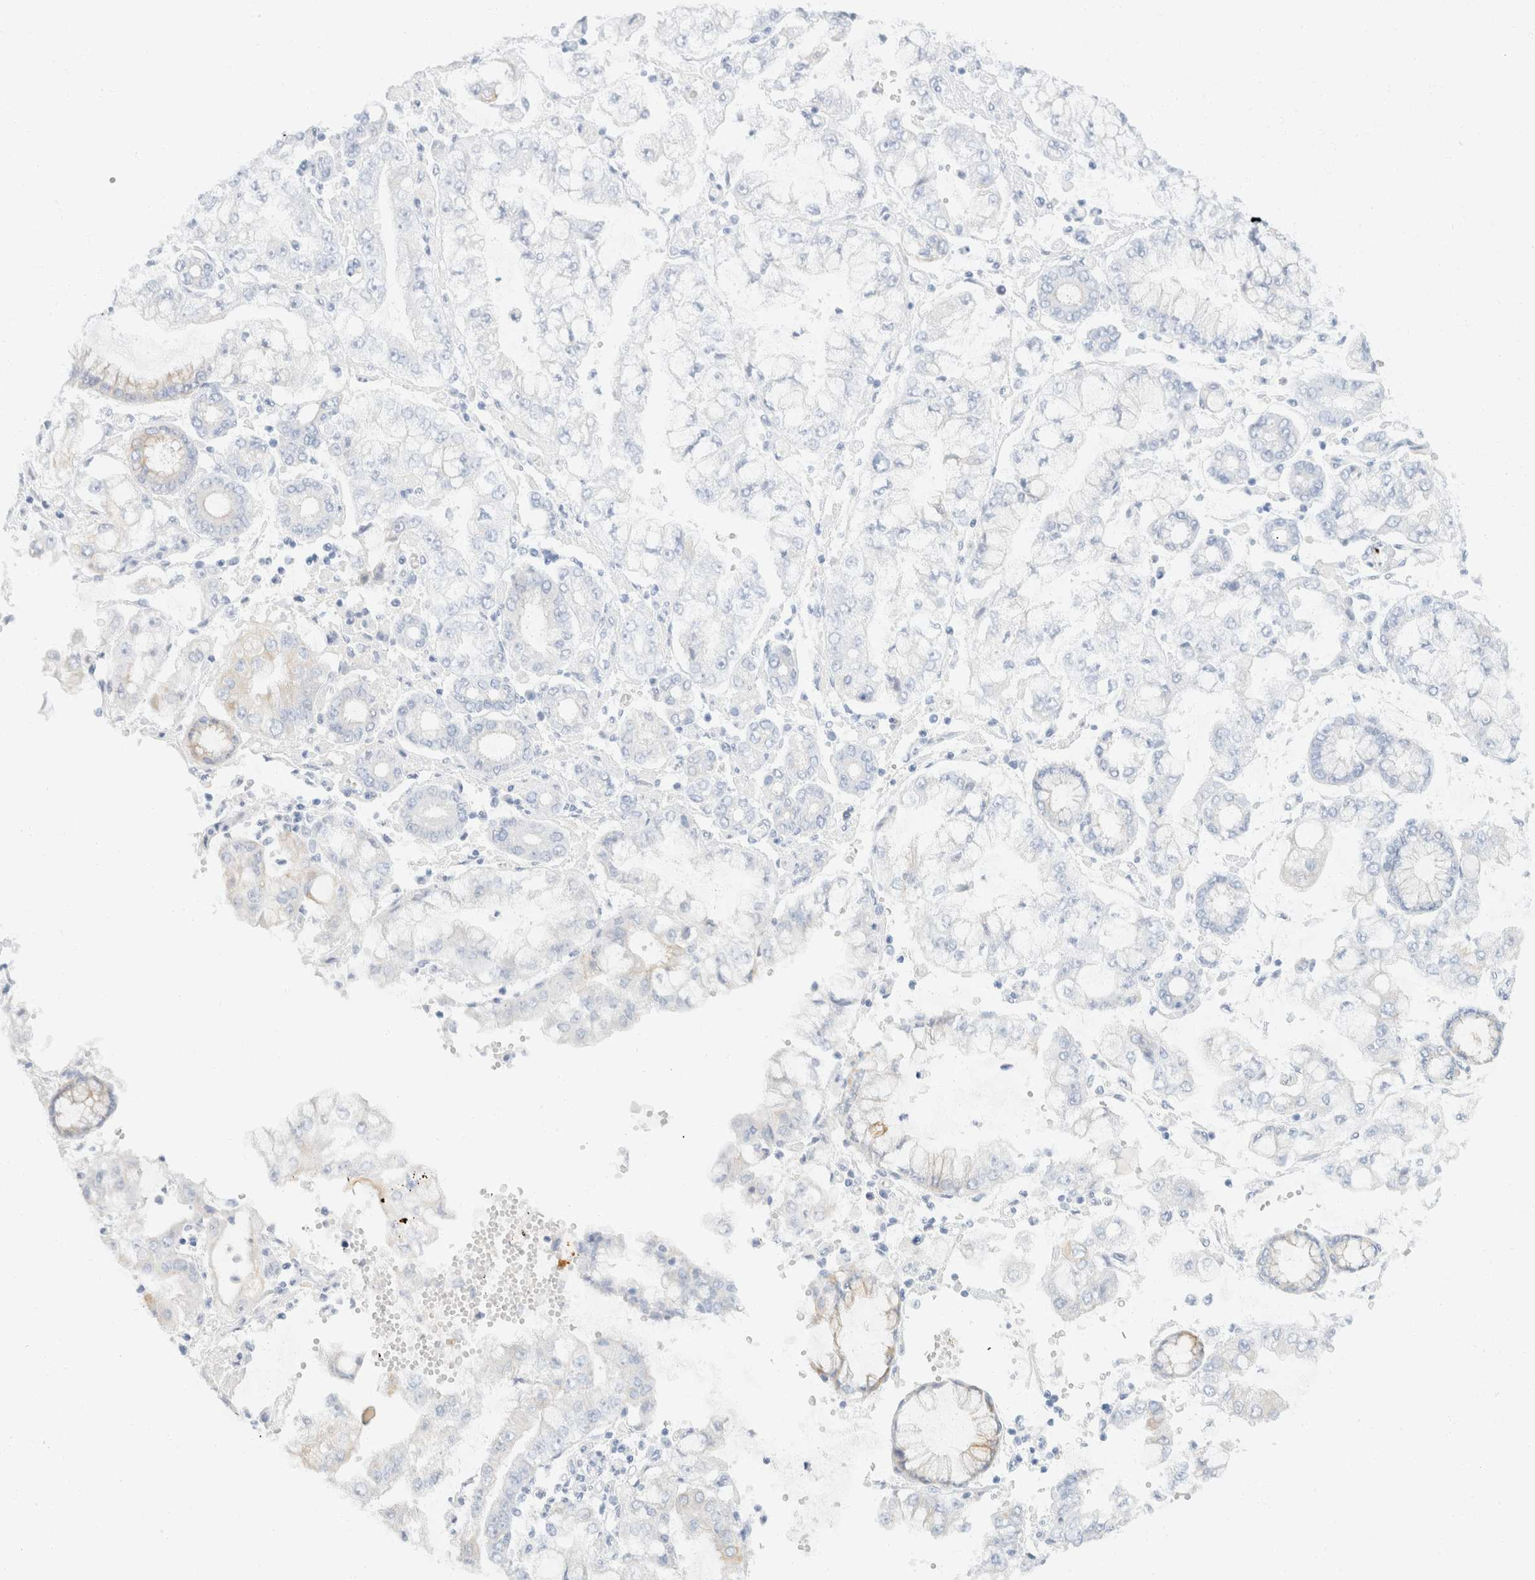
{"staining": {"intensity": "negative", "quantity": "none", "location": "none"}, "tissue": "stomach cancer", "cell_type": "Tumor cells", "image_type": "cancer", "snomed": [{"axis": "morphology", "description": "Adenocarcinoma, NOS"}, {"axis": "topography", "description": "Stomach"}], "caption": "This is a histopathology image of immunohistochemistry (IHC) staining of stomach adenocarcinoma, which shows no positivity in tumor cells.", "gene": "KRT20", "patient": {"sex": "male", "age": 76}}